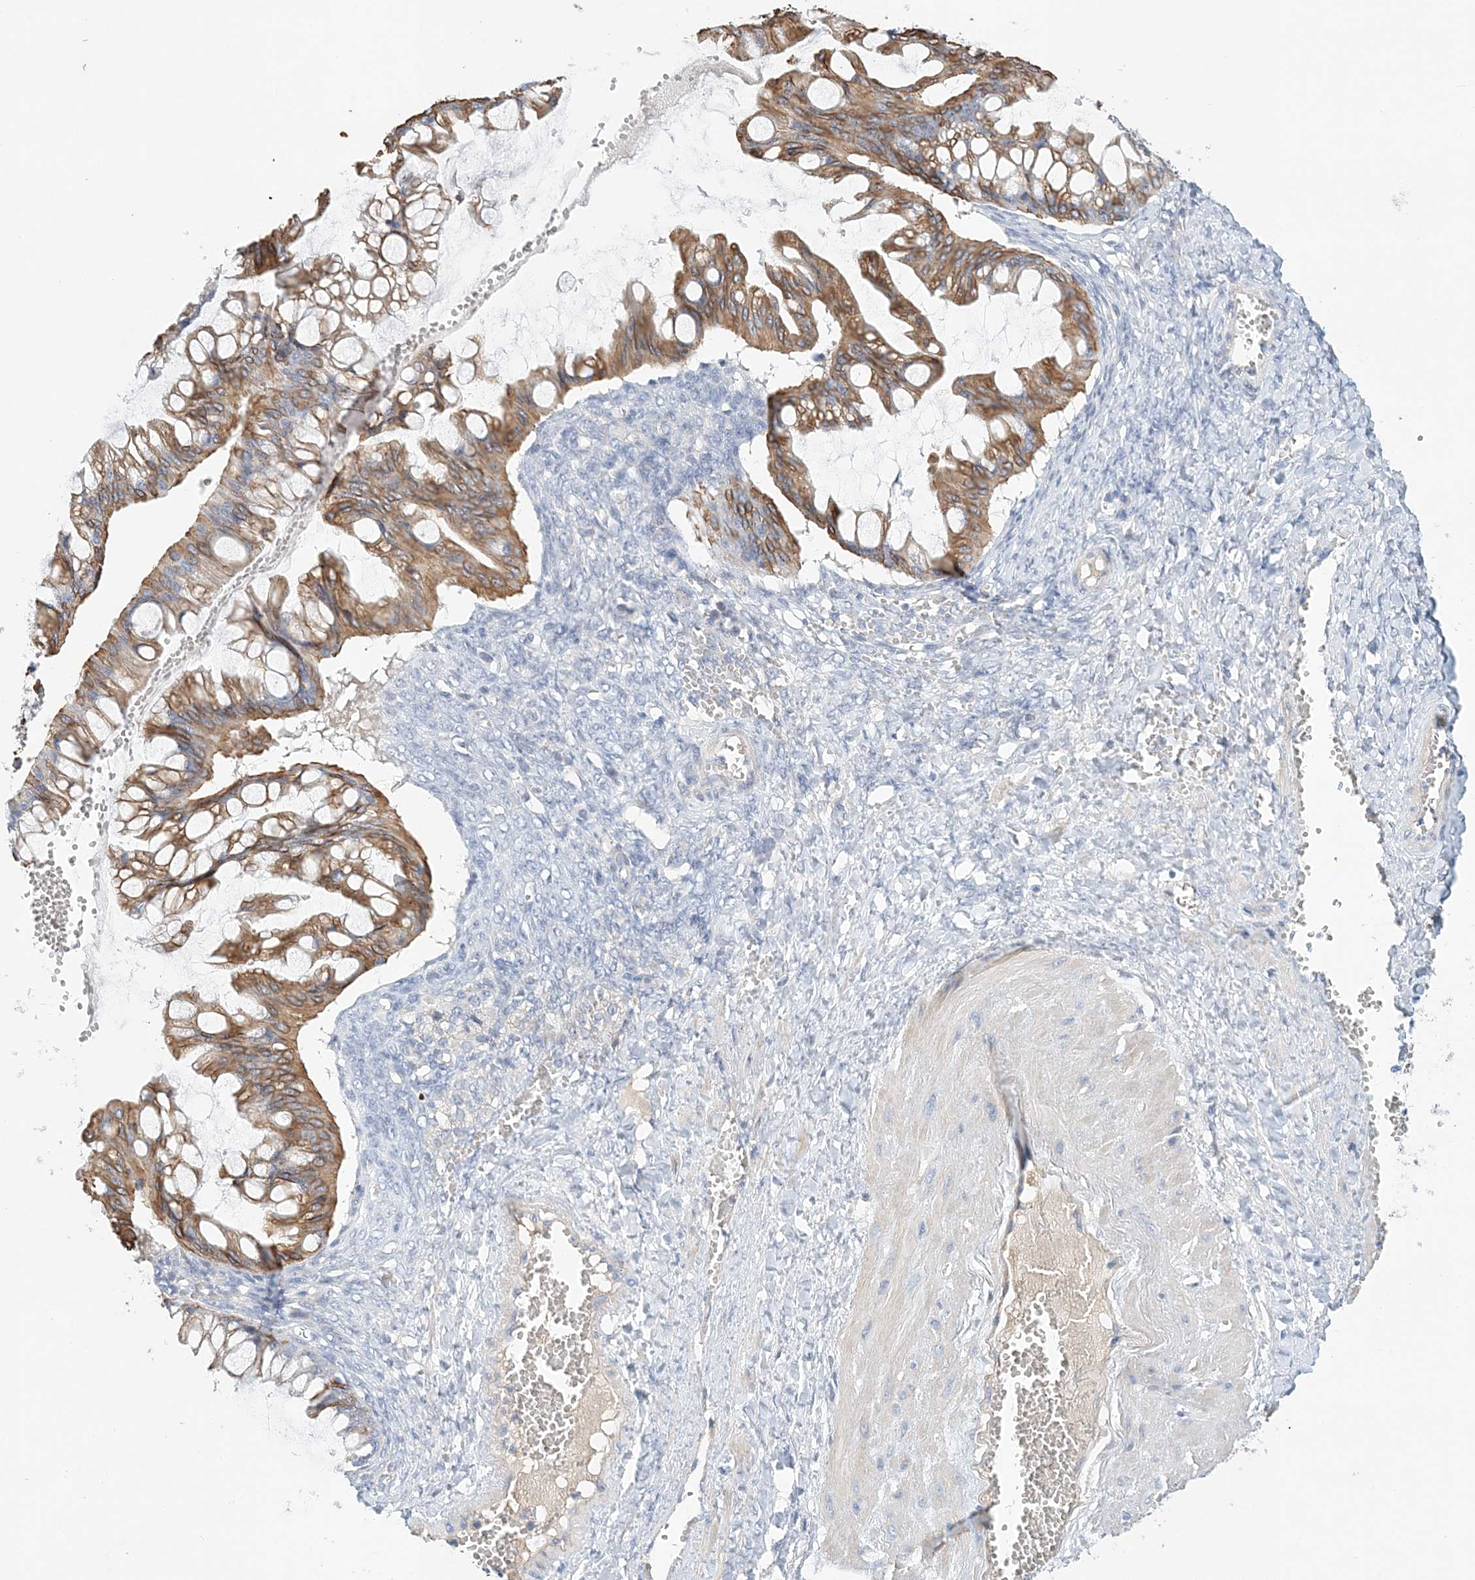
{"staining": {"intensity": "moderate", "quantity": ">75%", "location": "cytoplasmic/membranous"}, "tissue": "ovarian cancer", "cell_type": "Tumor cells", "image_type": "cancer", "snomed": [{"axis": "morphology", "description": "Cystadenocarcinoma, mucinous, NOS"}, {"axis": "topography", "description": "Ovary"}], "caption": "Human mucinous cystadenocarcinoma (ovarian) stained with a brown dye demonstrates moderate cytoplasmic/membranous positive positivity in about >75% of tumor cells.", "gene": "LRRIQ4", "patient": {"sex": "female", "age": 73}}